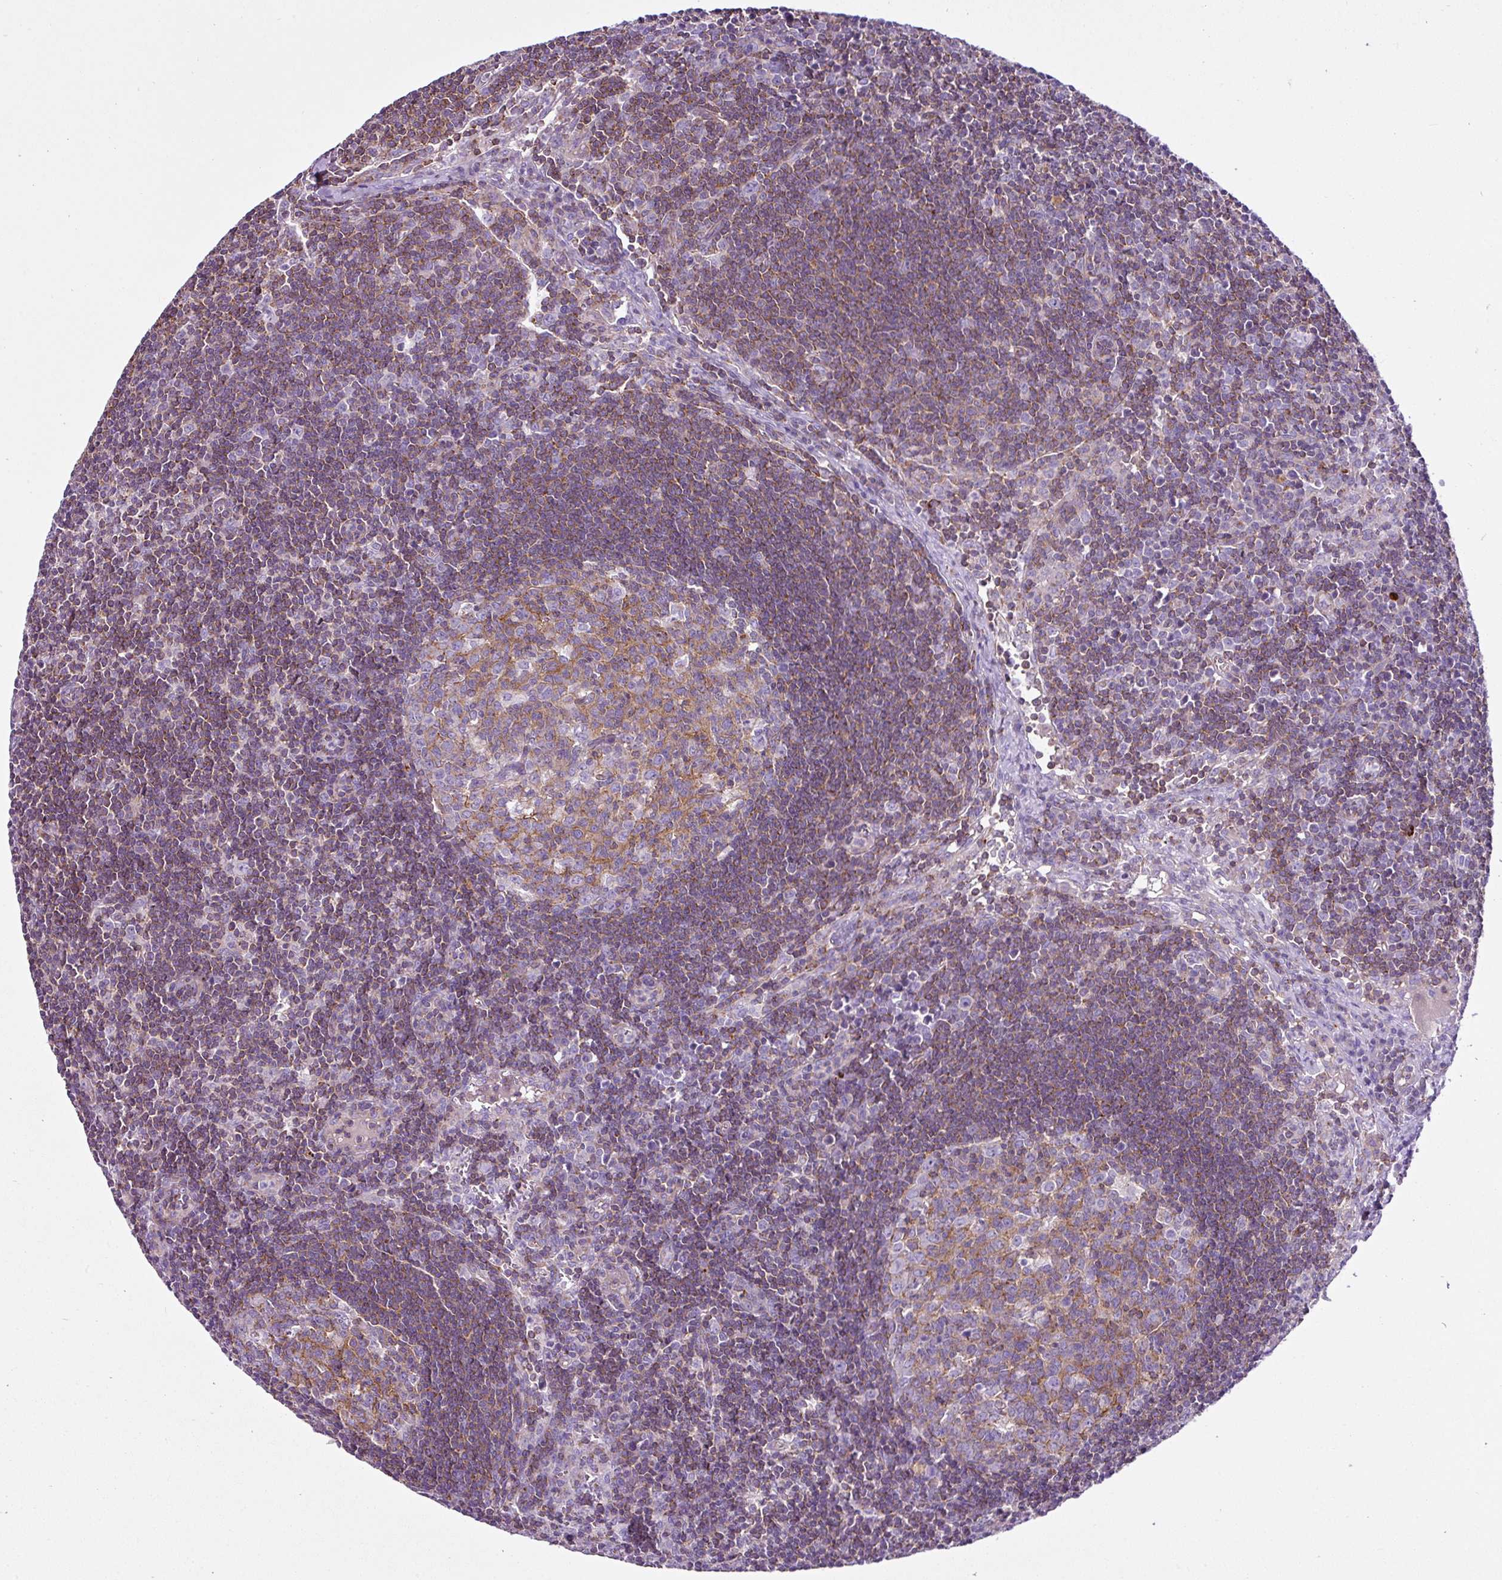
{"staining": {"intensity": "moderate", "quantity": "<25%", "location": "cytoplasmic/membranous"}, "tissue": "lymph node", "cell_type": "Germinal center cells", "image_type": "normal", "snomed": [{"axis": "morphology", "description": "Normal tissue, NOS"}, {"axis": "topography", "description": "Lymph node"}], "caption": "Protein analysis of normal lymph node demonstrates moderate cytoplasmic/membranous positivity in approximately <25% of germinal center cells. (IHC, brightfield microscopy, high magnification).", "gene": "EME2", "patient": {"sex": "female", "age": 29}}